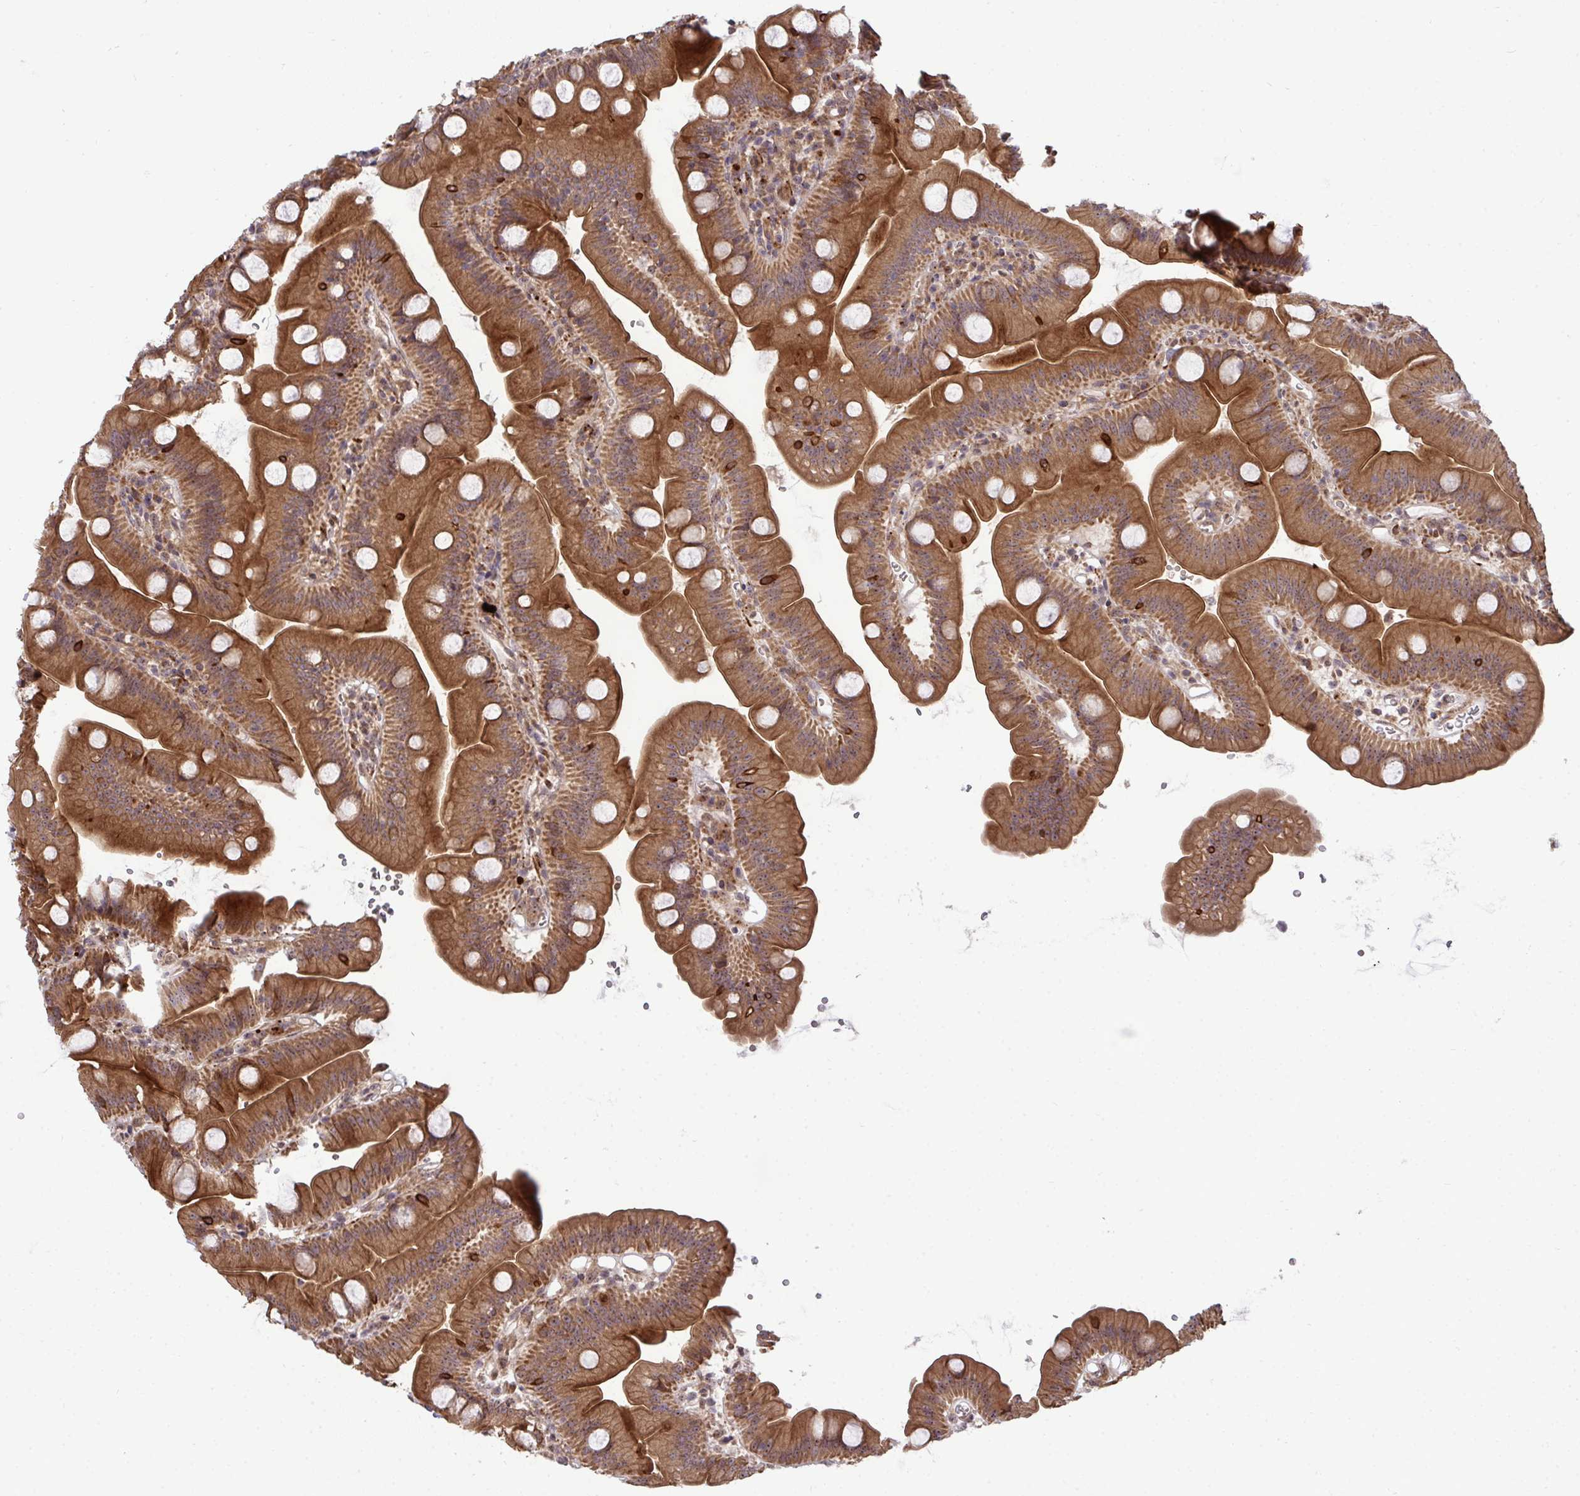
{"staining": {"intensity": "strong", "quantity": ">75%", "location": "cytoplasmic/membranous"}, "tissue": "small intestine", "cell_type": "Glandular cells", "image_type": "normal", "snomed": [{"axis": "morphology", "description": "Normal tissue, NOS"}, {"axis": "topography", "description": "Small intestine"}], "caption": "Immunohistochemical staining of unremarkable small intestine demonstrates >75% levels of strong cytoplasmic/membranous protein expression in approximately >75% of glandular cells. Immunohistochemistry stains the protein in brown and the nuclei are stained blue.", "gene": "TRIM44", "patient": {"sex": "female", "age": 68}}